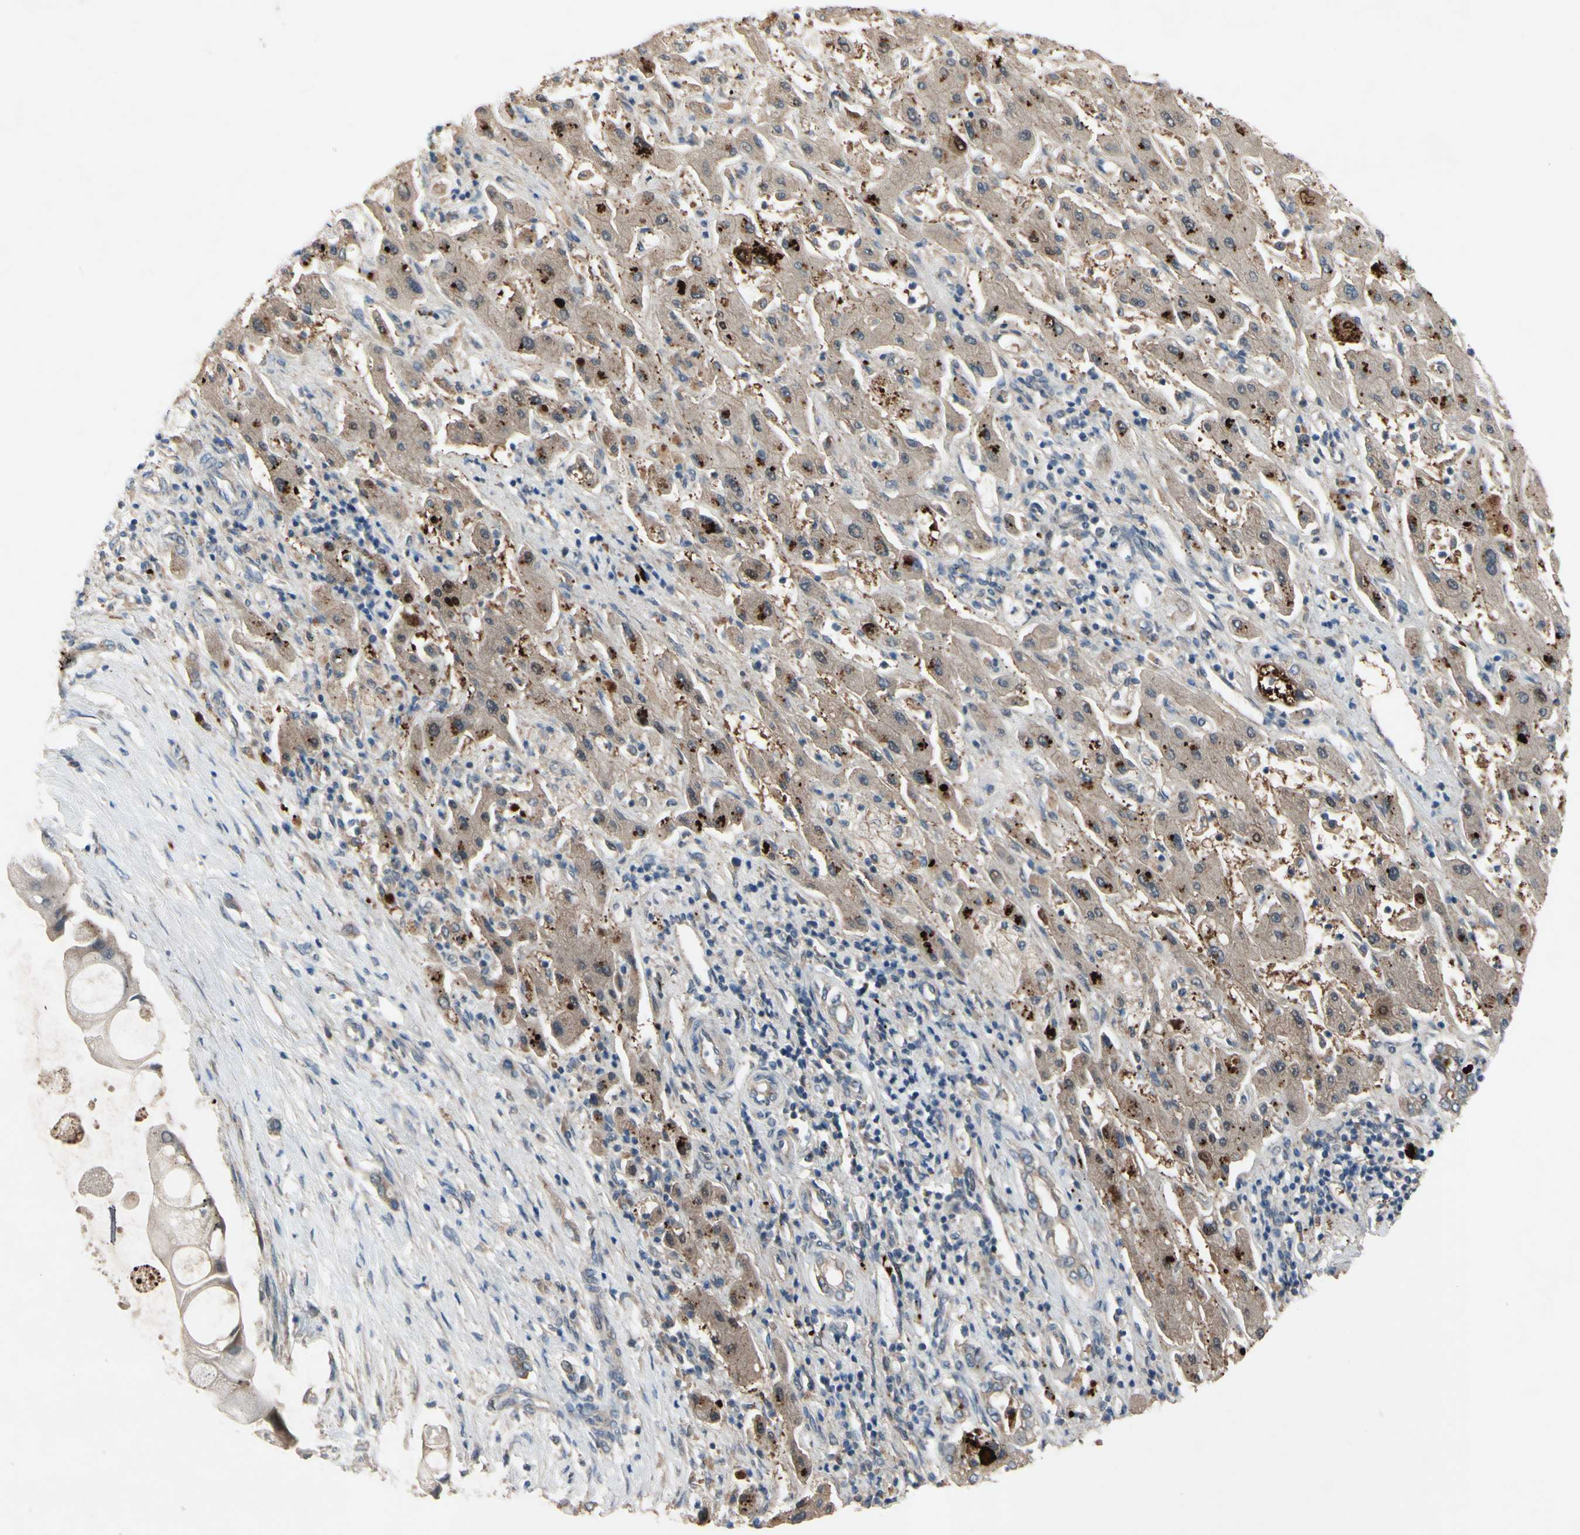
{"staining": {"intensity": "strong", "quantity": "<25%", "location": "cytoplasmic/membranous,nuclear"}, "tissue": "liver cancer", "cell_type": "Tumor cells", "image_type": "cancer", "snomed": [{"axis": "morphology", "description": "Cholangiocarcinoma"}, {"axis": "topography", "description": "Liver"}], "caption": "A medium amount of strong cytoplasmic/membranous and nuclear expression is seen in about <25% of tumor cells in liver cancer (cholangiocarcinoma) tissue.", "gene": "ICAM5", "patient": {"sex": "male", "age": 50}}